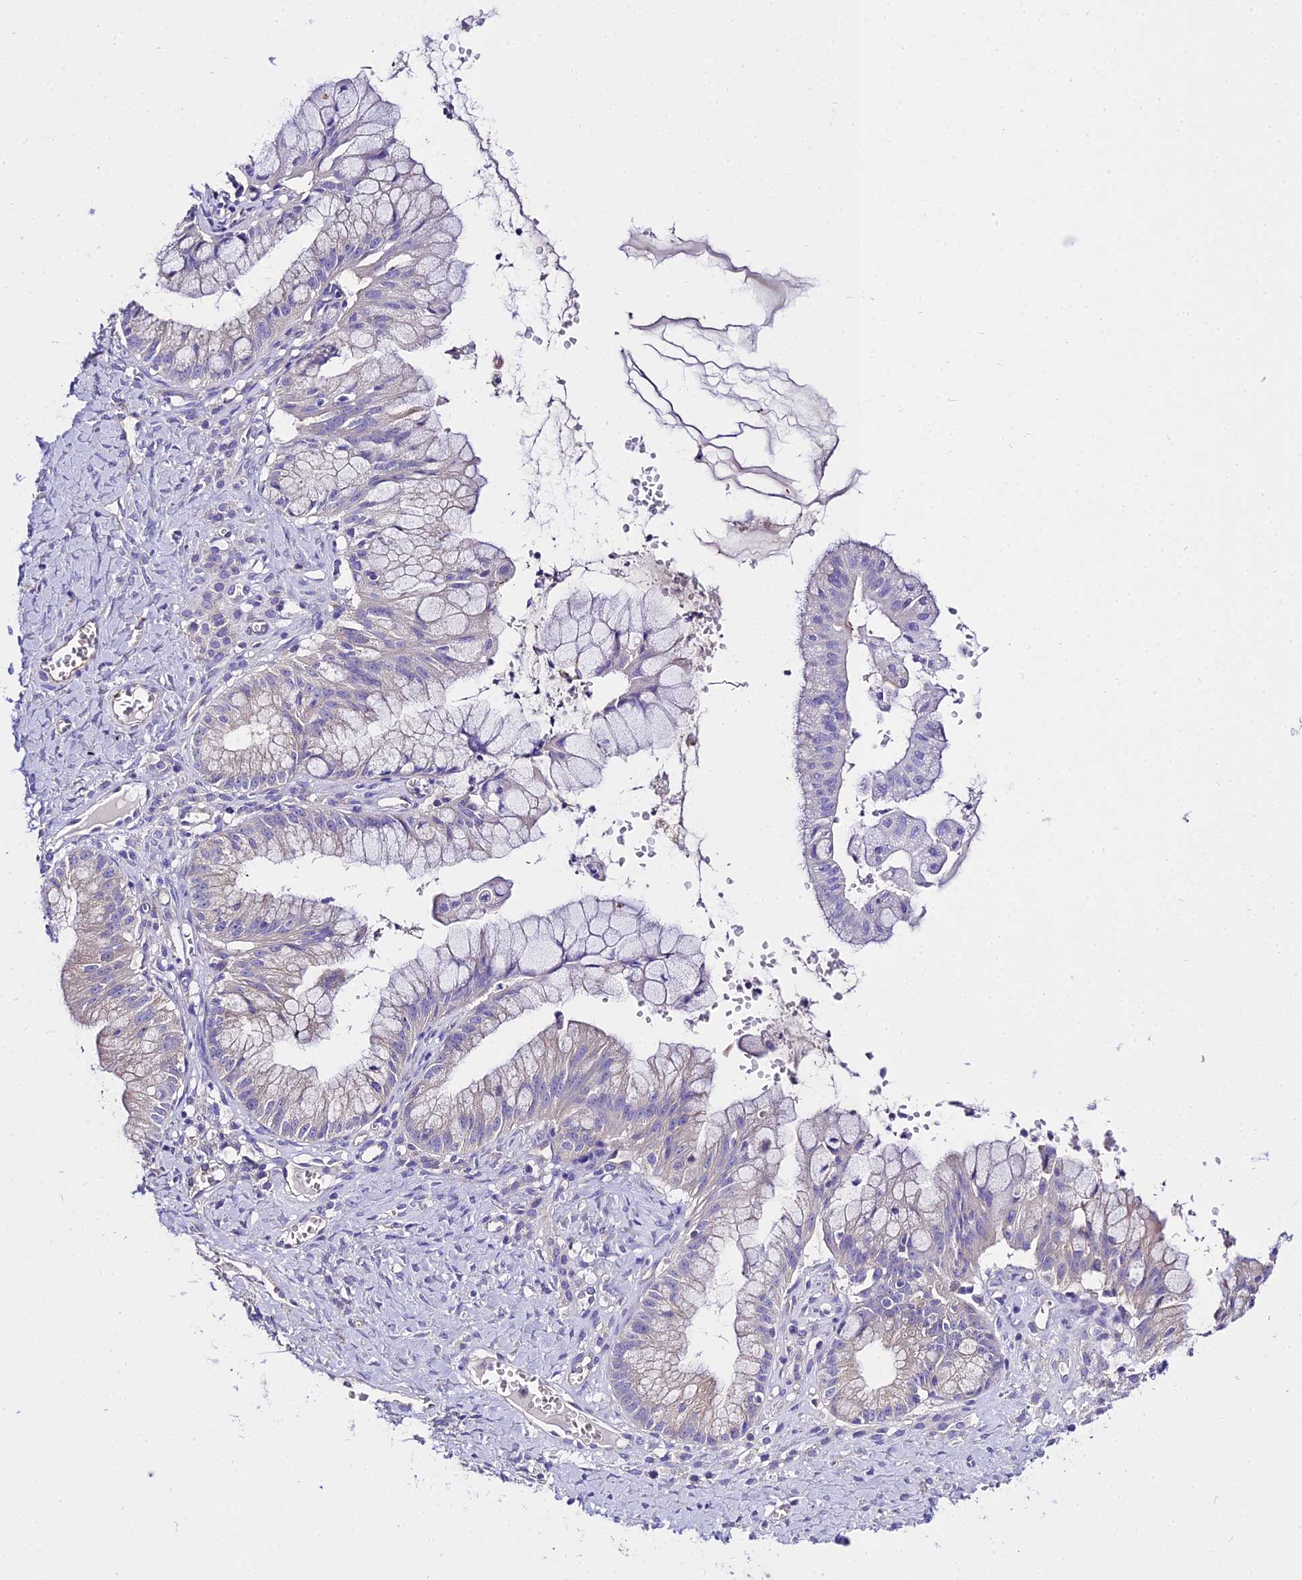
{"staining": {"intensity": "negative", "quantity": "none", "location": "none"}, "tissue": "ovarian cancer", "cell_type": "Tumor cells", "image_type": "cancer", "snomed": [{"axis": "morphology", "description": "Cystadenocarcinoma, mucinous, NOS"}, {"axis": "topography", "description": "Ovary"}], "caption": "IHC photomicrograph of human mucinous cystadenocarcinoma (ovarian) stained for a protein (brown), which displays no staining in tumor cells.", "gene": "TUBA3D", "patient": {"sex": "female", "age": 70}}